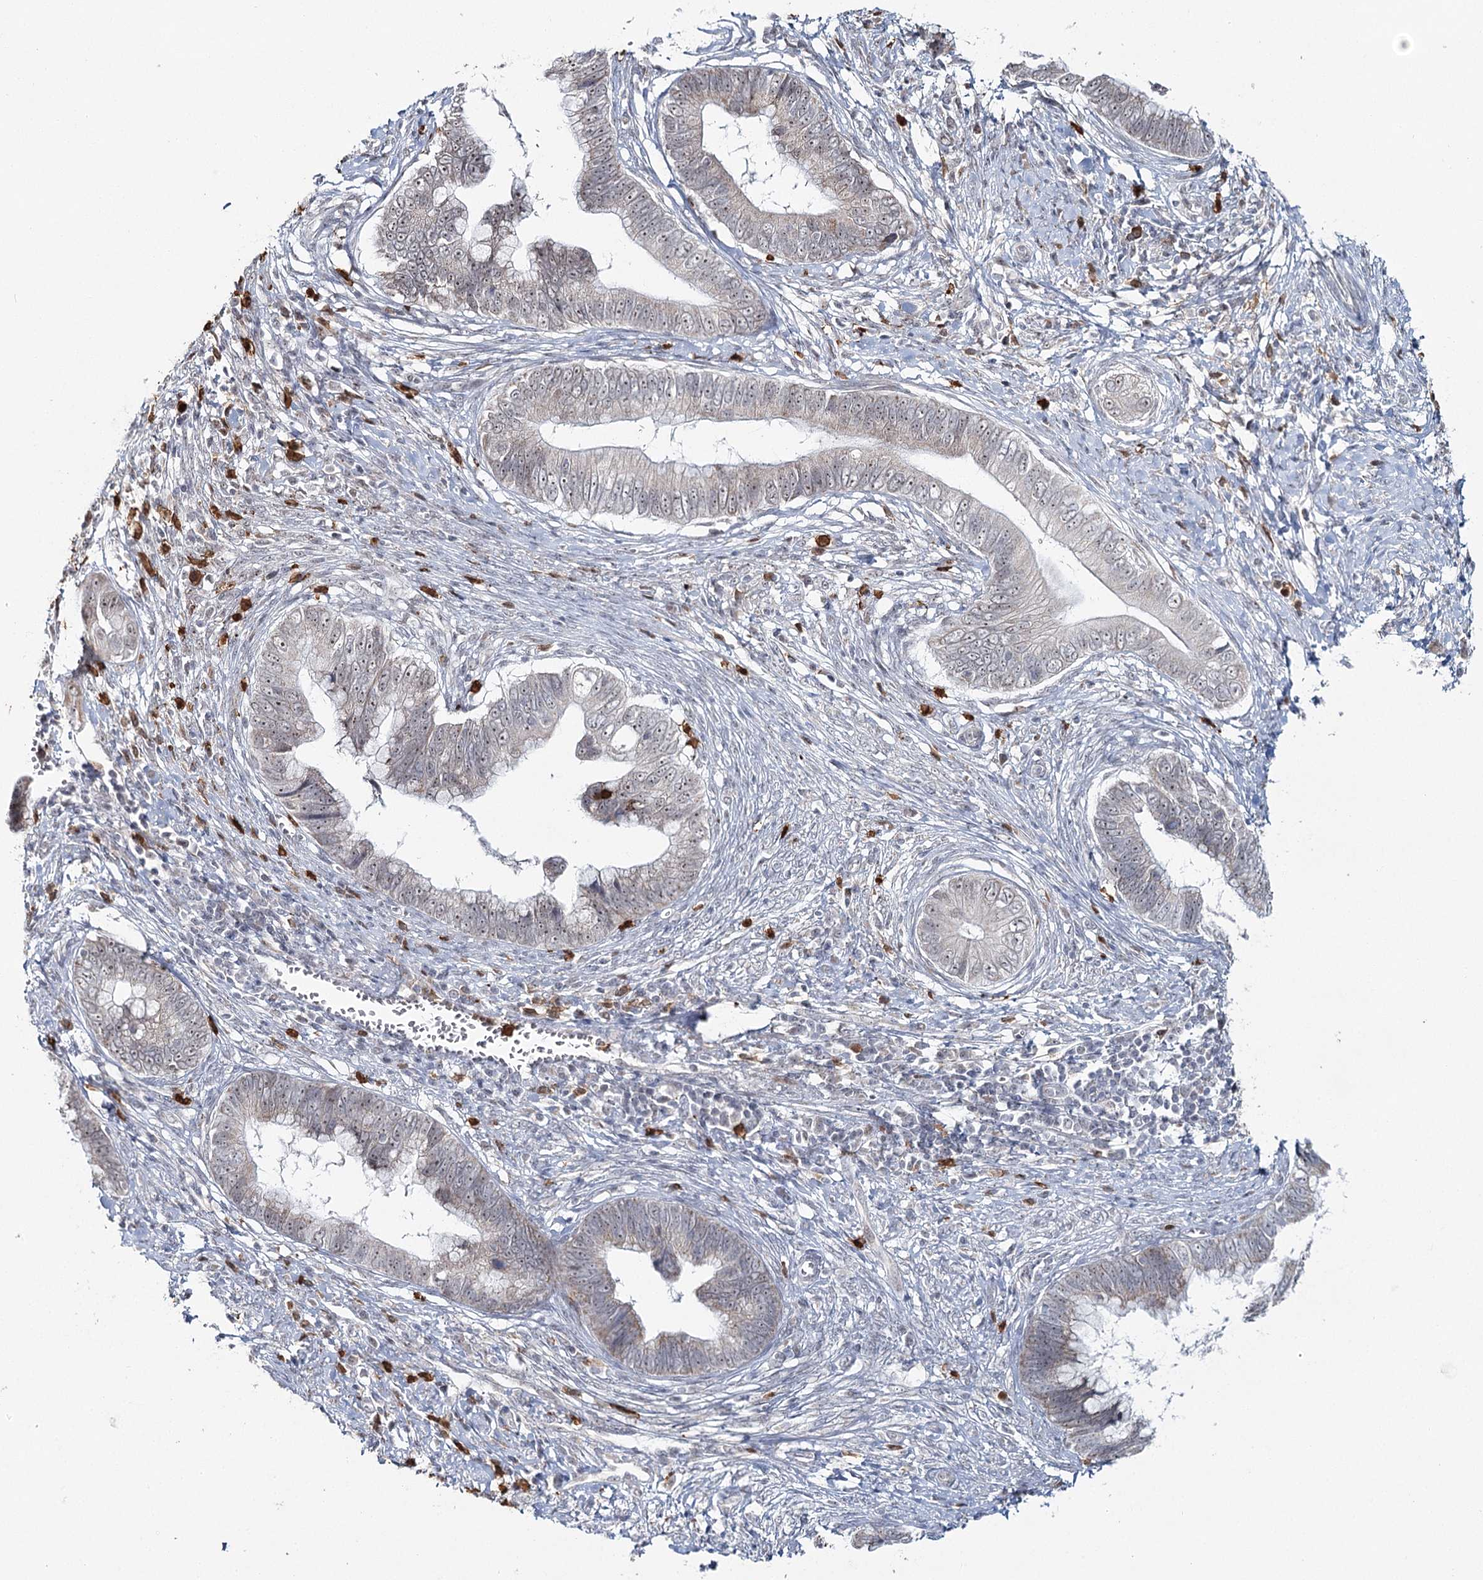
{"staining": {"intensity": "weak", "quantity": "<25%", "location": "nuclear"}, "tissue": "cervical cancer", "cell_type": "Tumor cells", "image_type": "cancer", "snomed": [{"axis": "morphology", "description": "Adenocarcinoma, NOS"}, {"axis": "topography", "description": "Cervix"}], "caption": "High power microscopy micrograph of an IHC micrograph of cervical cancer (adenocarcinoma), revealing no significant expression in tumor cells. Nuclei are stained in blue.", "gene": "ATAD1", "patient": {"sex": "female", "age": 44}}